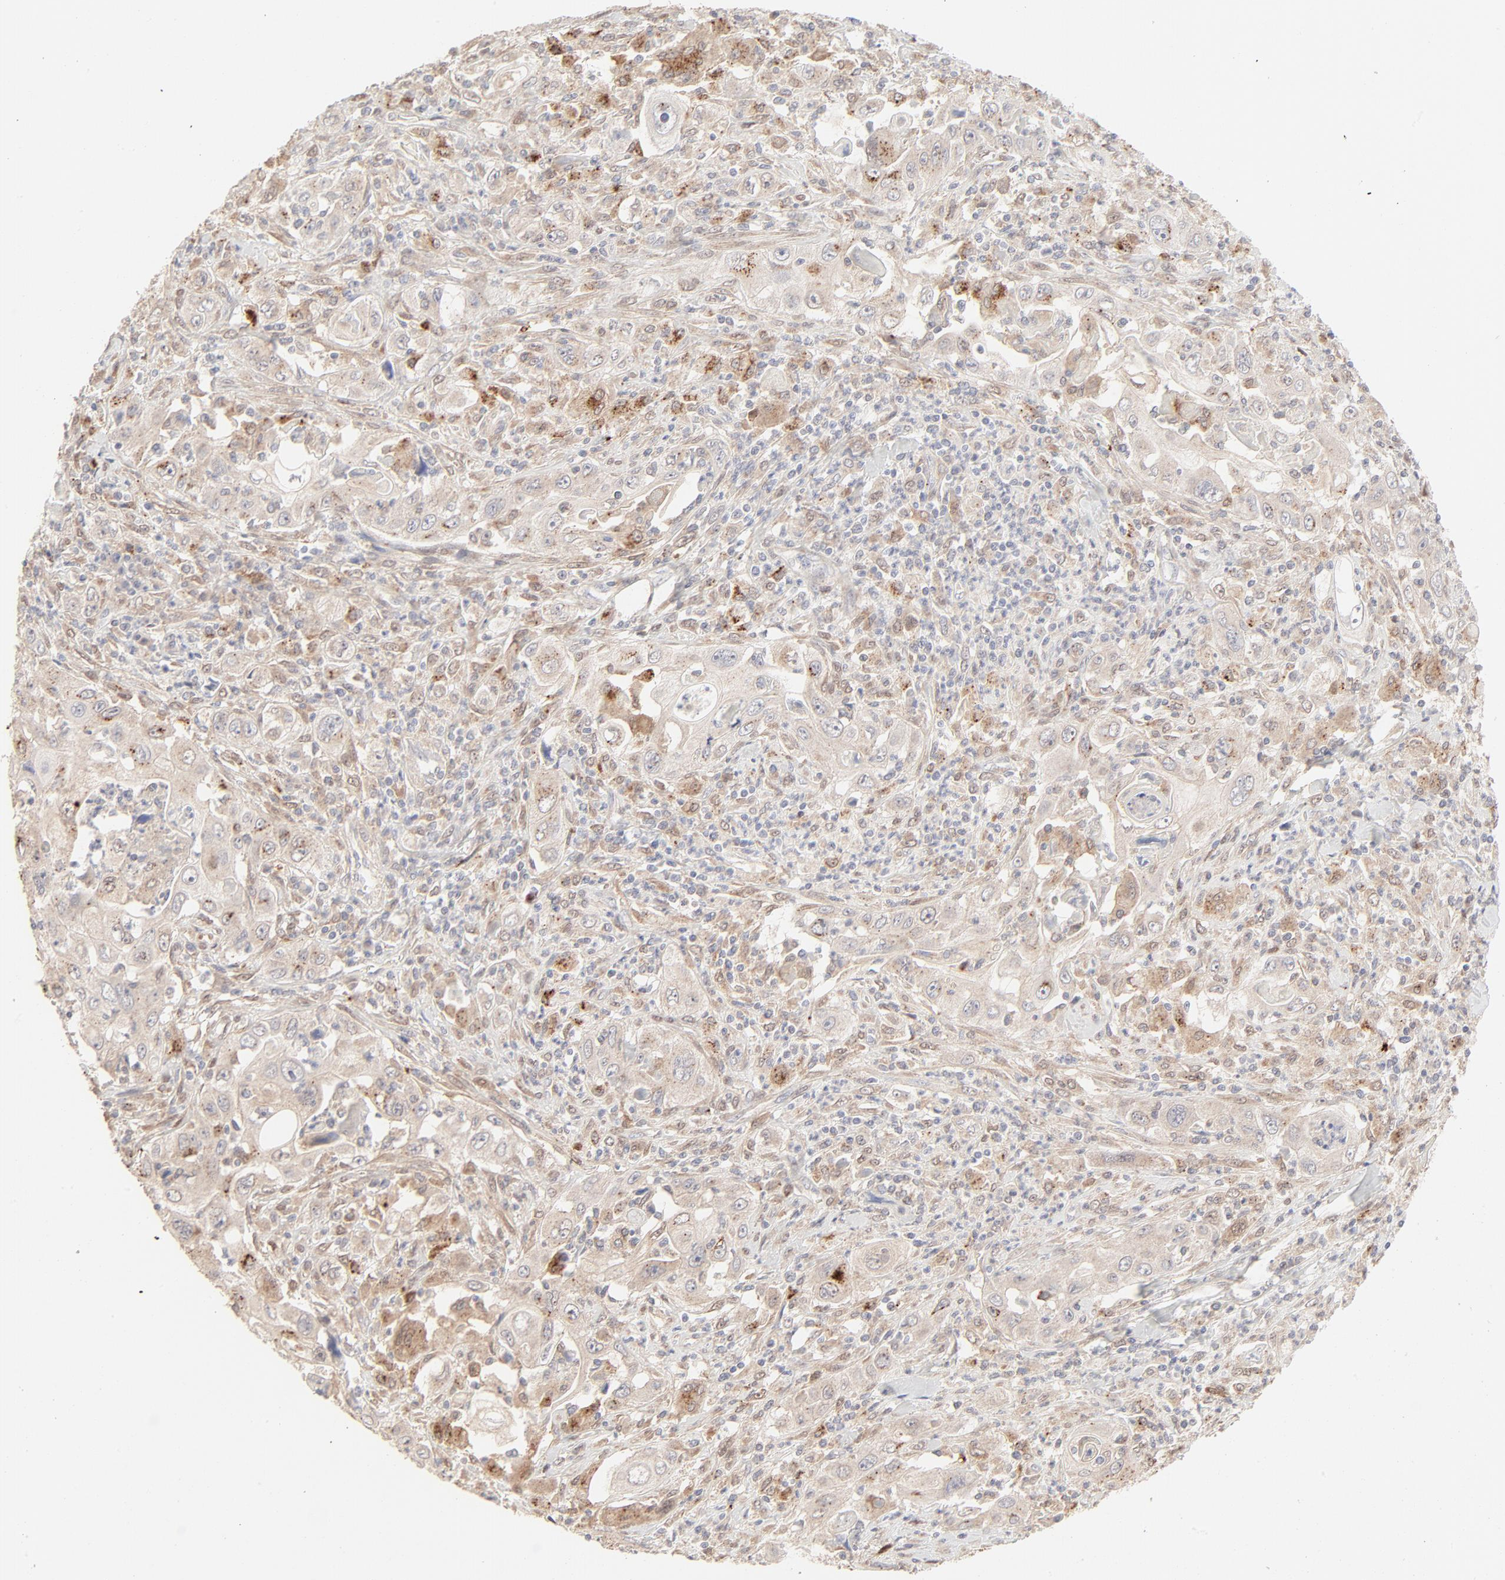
{"staining": {"intensity": "weak", "quantity": "25%-75%", "location": "cytoplasmic/membranous"}, "tissue": "pancreatic cancer", "cell_type": "Tumor cells", "image_type": "cancer", "snomed": [{"axis": "morphology", "description": "Adenocarcinoma, NOS"}, {"axis": "topography", "description": "Pancreas"}], "caption": "Protein staining by immunohistochemistry shows weak cytoplasmic/membranous expression in approximately 25%-75% of tumor cells in adenocarcinoma (pancreatic).", "gene": "LGALS2", "patient": {"sex": "male", "age": 70}}